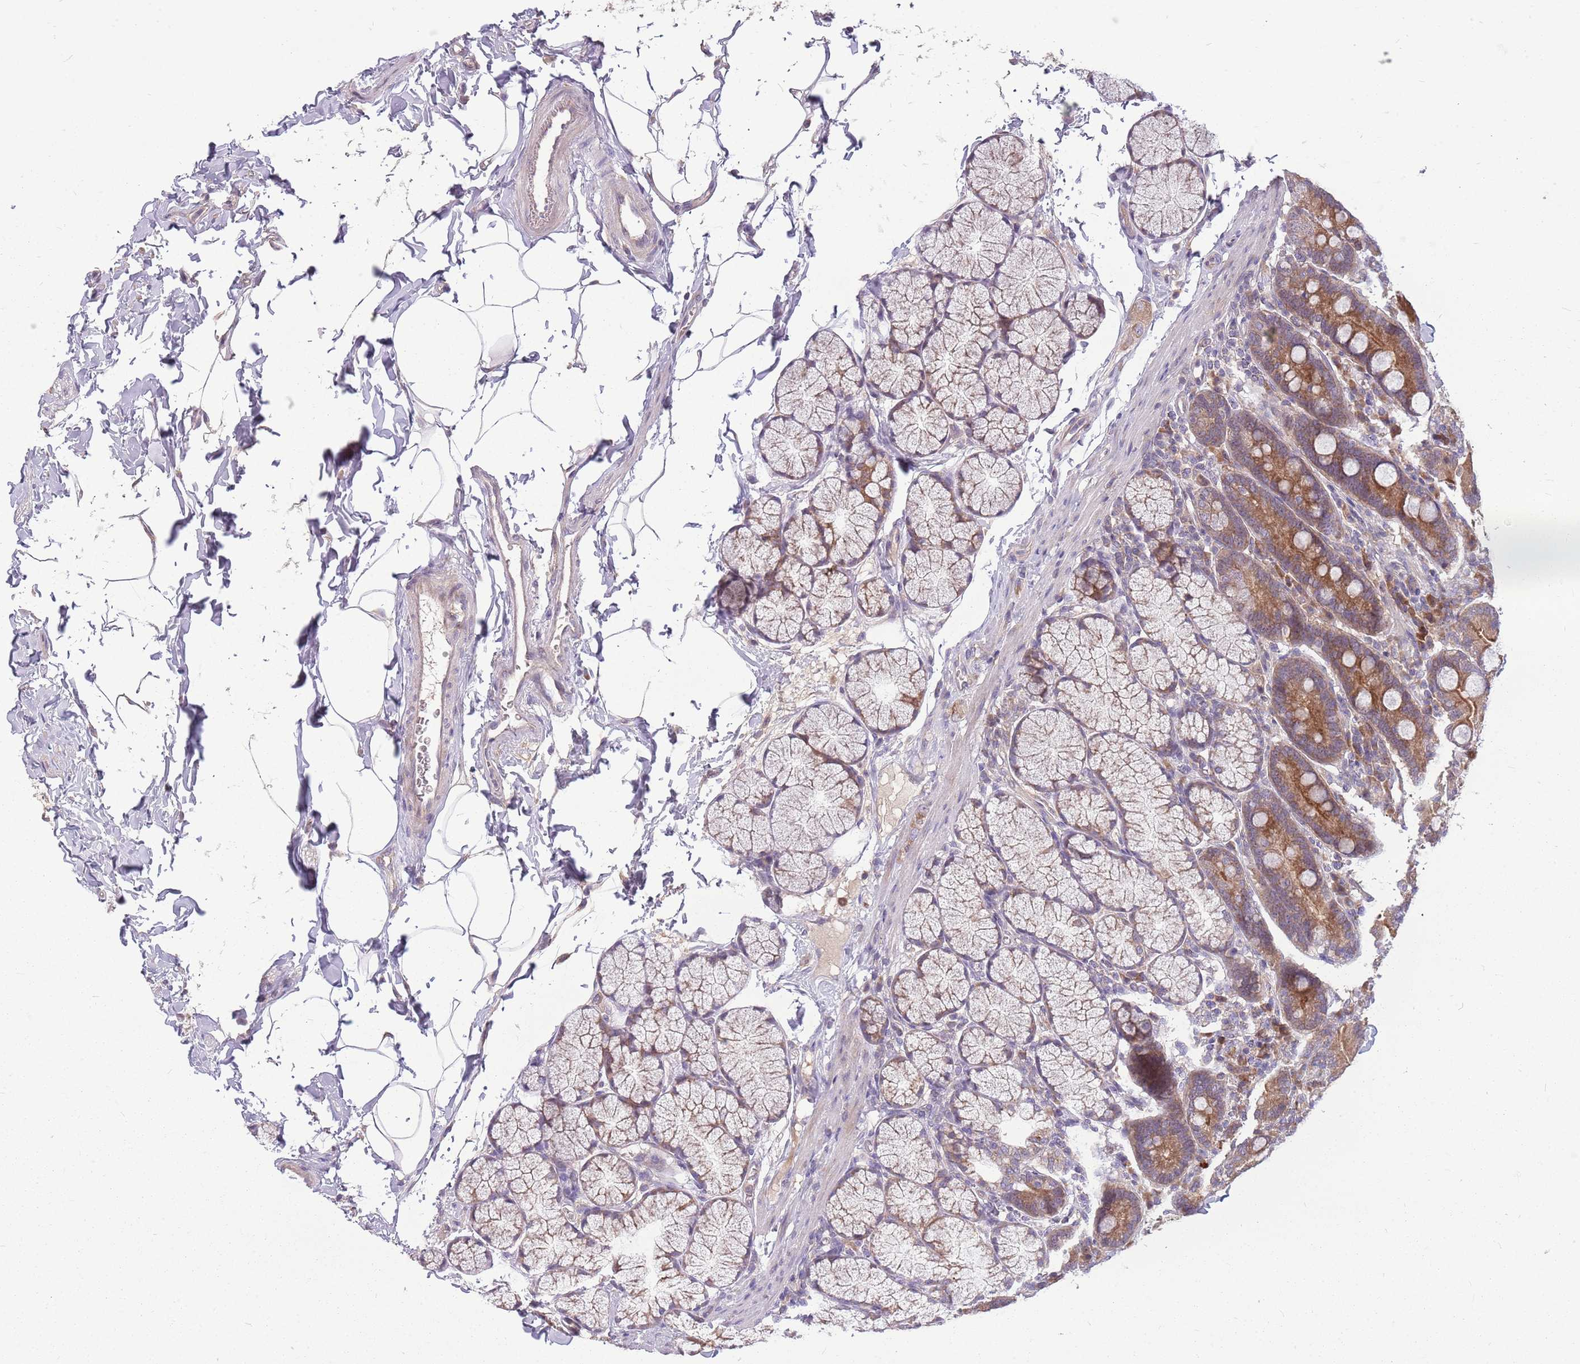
{"staining": {"intensity": "moderate", "quantity": ">75%", "location": "cytoplasmic/membranous"}, "tissue": "duodenum", "cell_type": "Glandular cells", "image_type": "normal", "snomed": [{"axis": "morphology", "description": "Normal tissue, NOS"}, {"axis": "topography", "description": "Duodenum"}], "caption": "Immunohistochemistry micrograph of unremarkable duodenum: duodenum stained using immunohistochemistry (IHC) reveals medium levels of moderate protein expression localized specifically in the cytoplasmic/membranous of glandular cells, appearing as a cytoplasmic/membranous brown color.", "gene": "PPP1R27", "patient": {"sex": "male", "age": 35}}